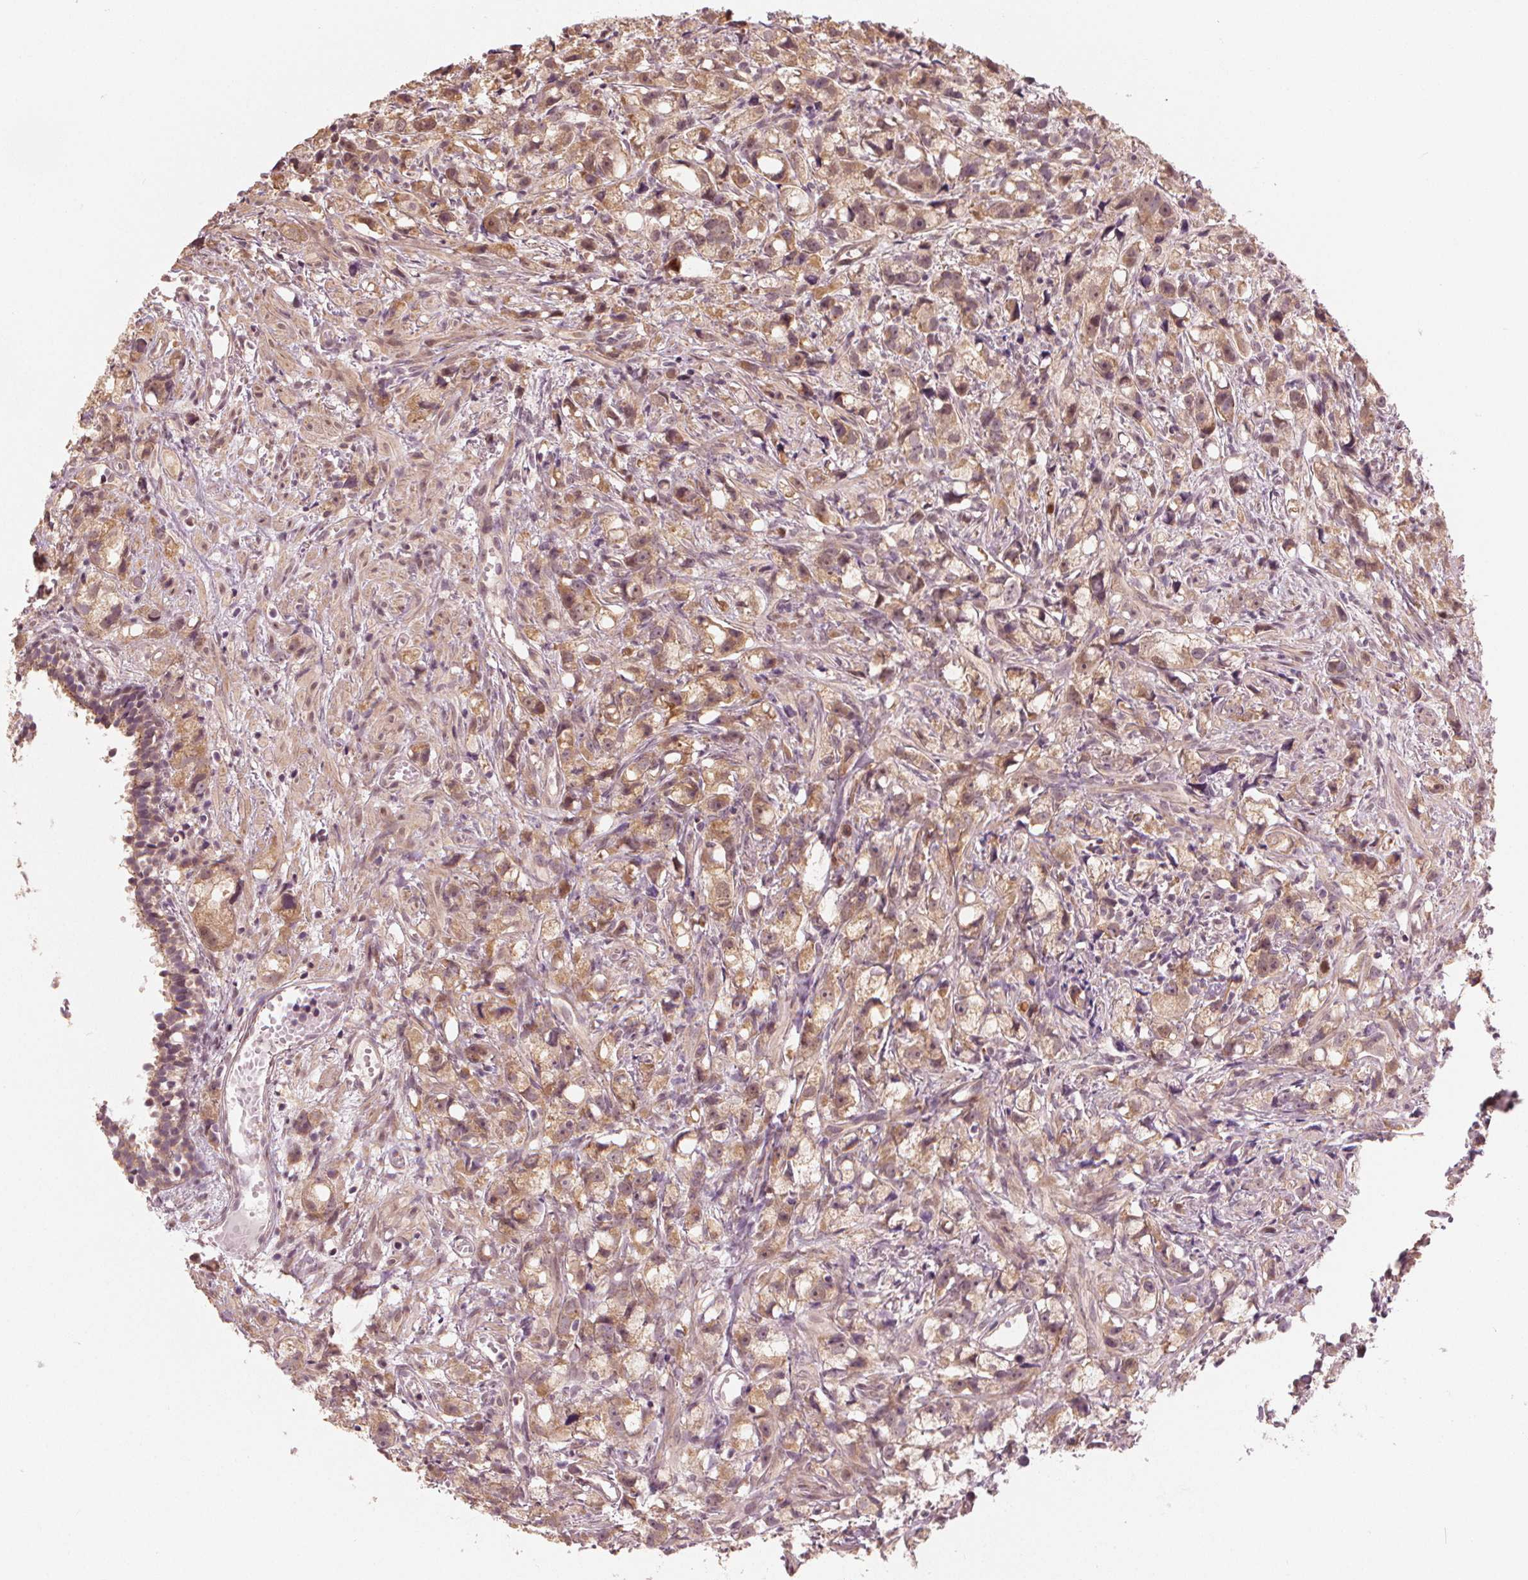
{"staining": {"intensity": "moderate", "quantity": "25%-75%", "location": "cytoplasmic/membranous"}, "tissue": "prostate cancer", "cell_type": "Tumor cells", "image_type": "cancer", "snomed": [{"axis": "morphology", "description": "Adenocarcinoma, High grade"}, {"axis": "topography", "description": "Prostate"}], "caption": "Immunohistochemical staining of prostate adenocarcinoma (high-grade) shows medium levels of moderate cytoplasmic/membranous positivity in about 25%-75% of tumor cells. (Brightfield microscopy of DAB IHC at high magnification).", "gene": "CLBA1", "patient": {"sex": "male", "age": 75}}